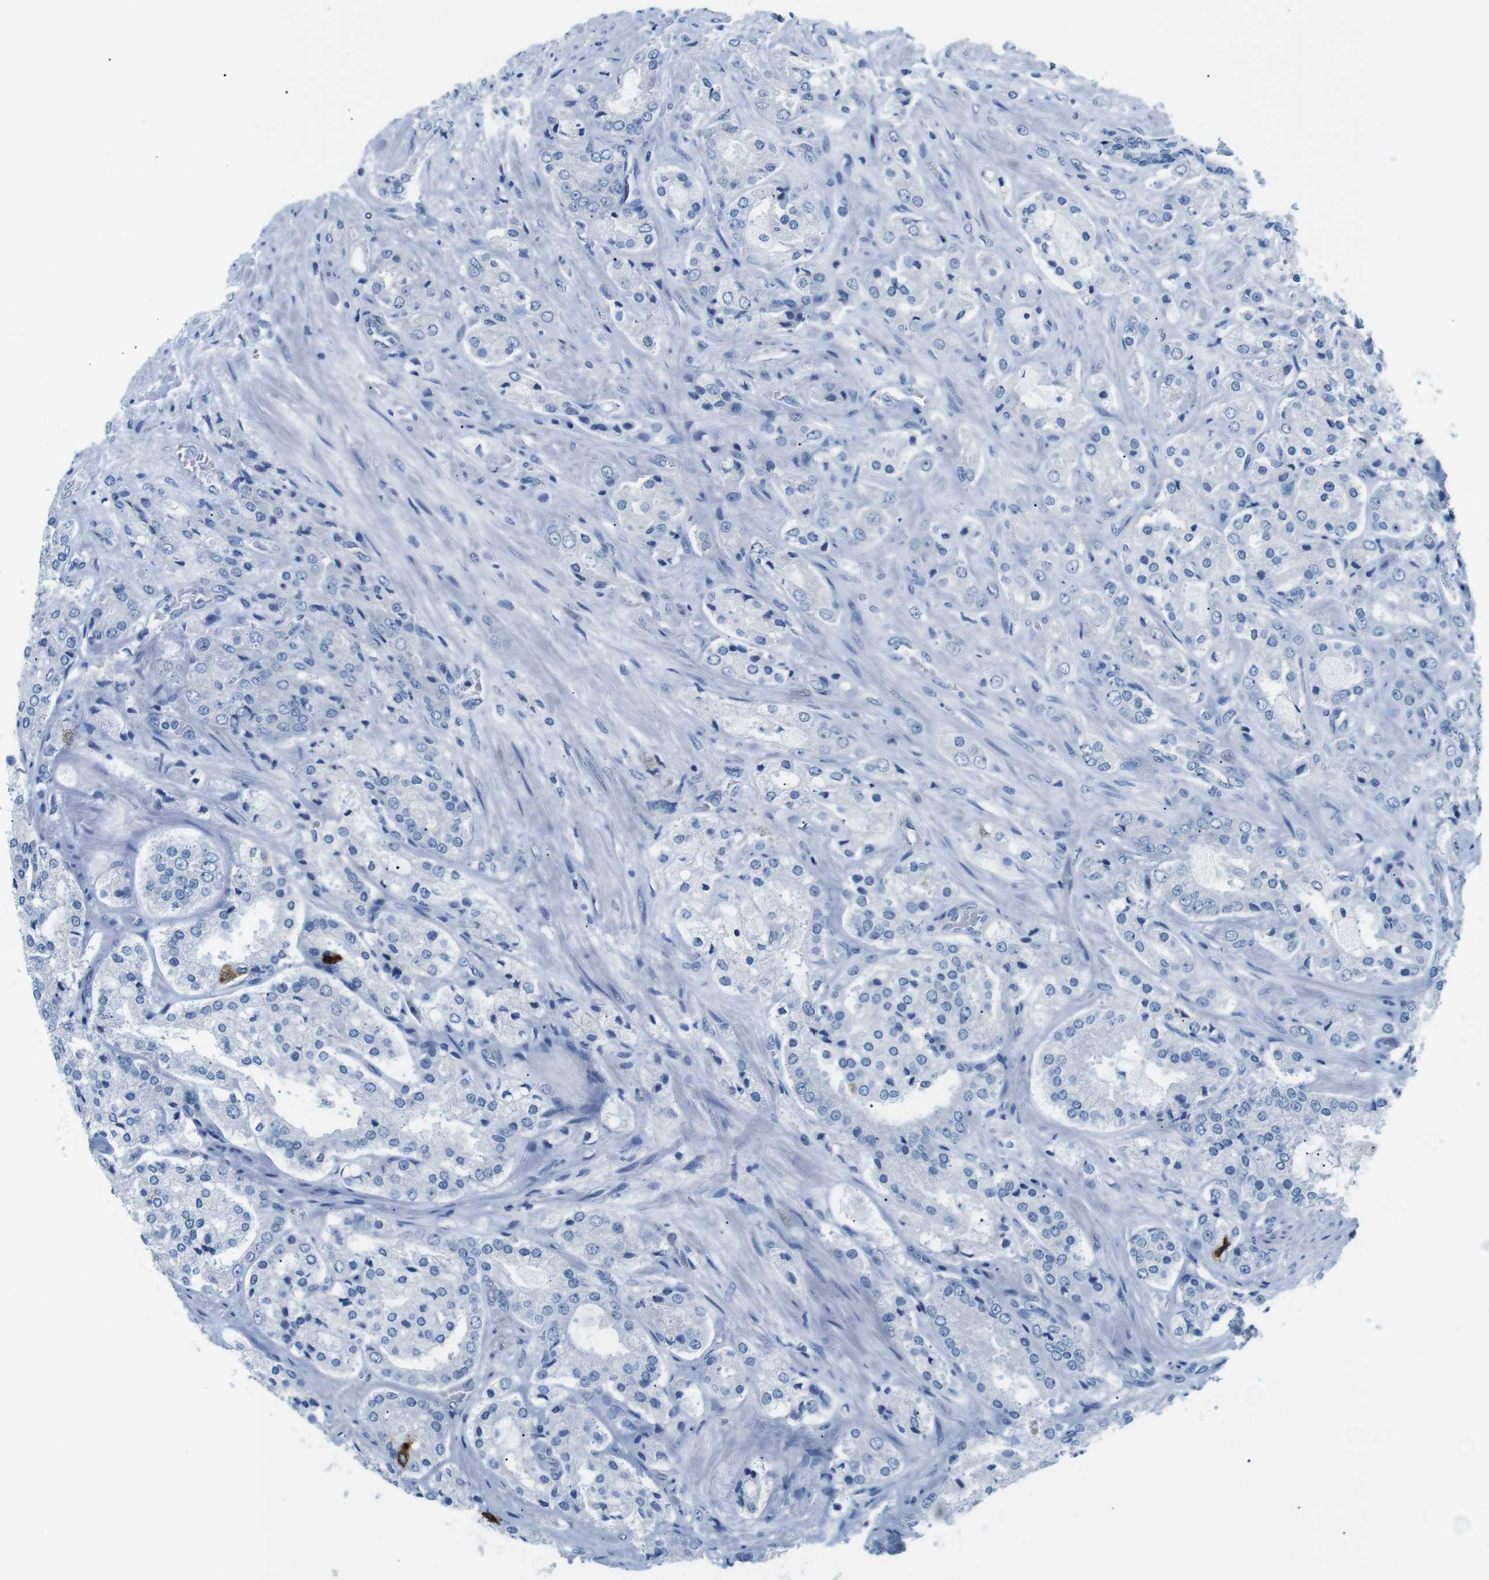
{"staining": {"intensity": "strong", "quantity": "<25%", "location": "cytoplasmic/membranous"}, "tissue": "prostate cancer", "cell_type": "Tumor cells", "image_type": "cancer", "snomed": [{"axis": "morphology", "description": "Adenocarcinoma, High grade"}, {"axis": "topography", "description": "Prostate"}], "caption": "DAB (3,3'-diaminobenzidine) immunohistochemical staining of prostate cancer displays strong cytoplasmic/membranous protein positivity in about <25% of tumor cells.", "gene": "MUC2", "patient": {"sex": "male", "age": 65}}